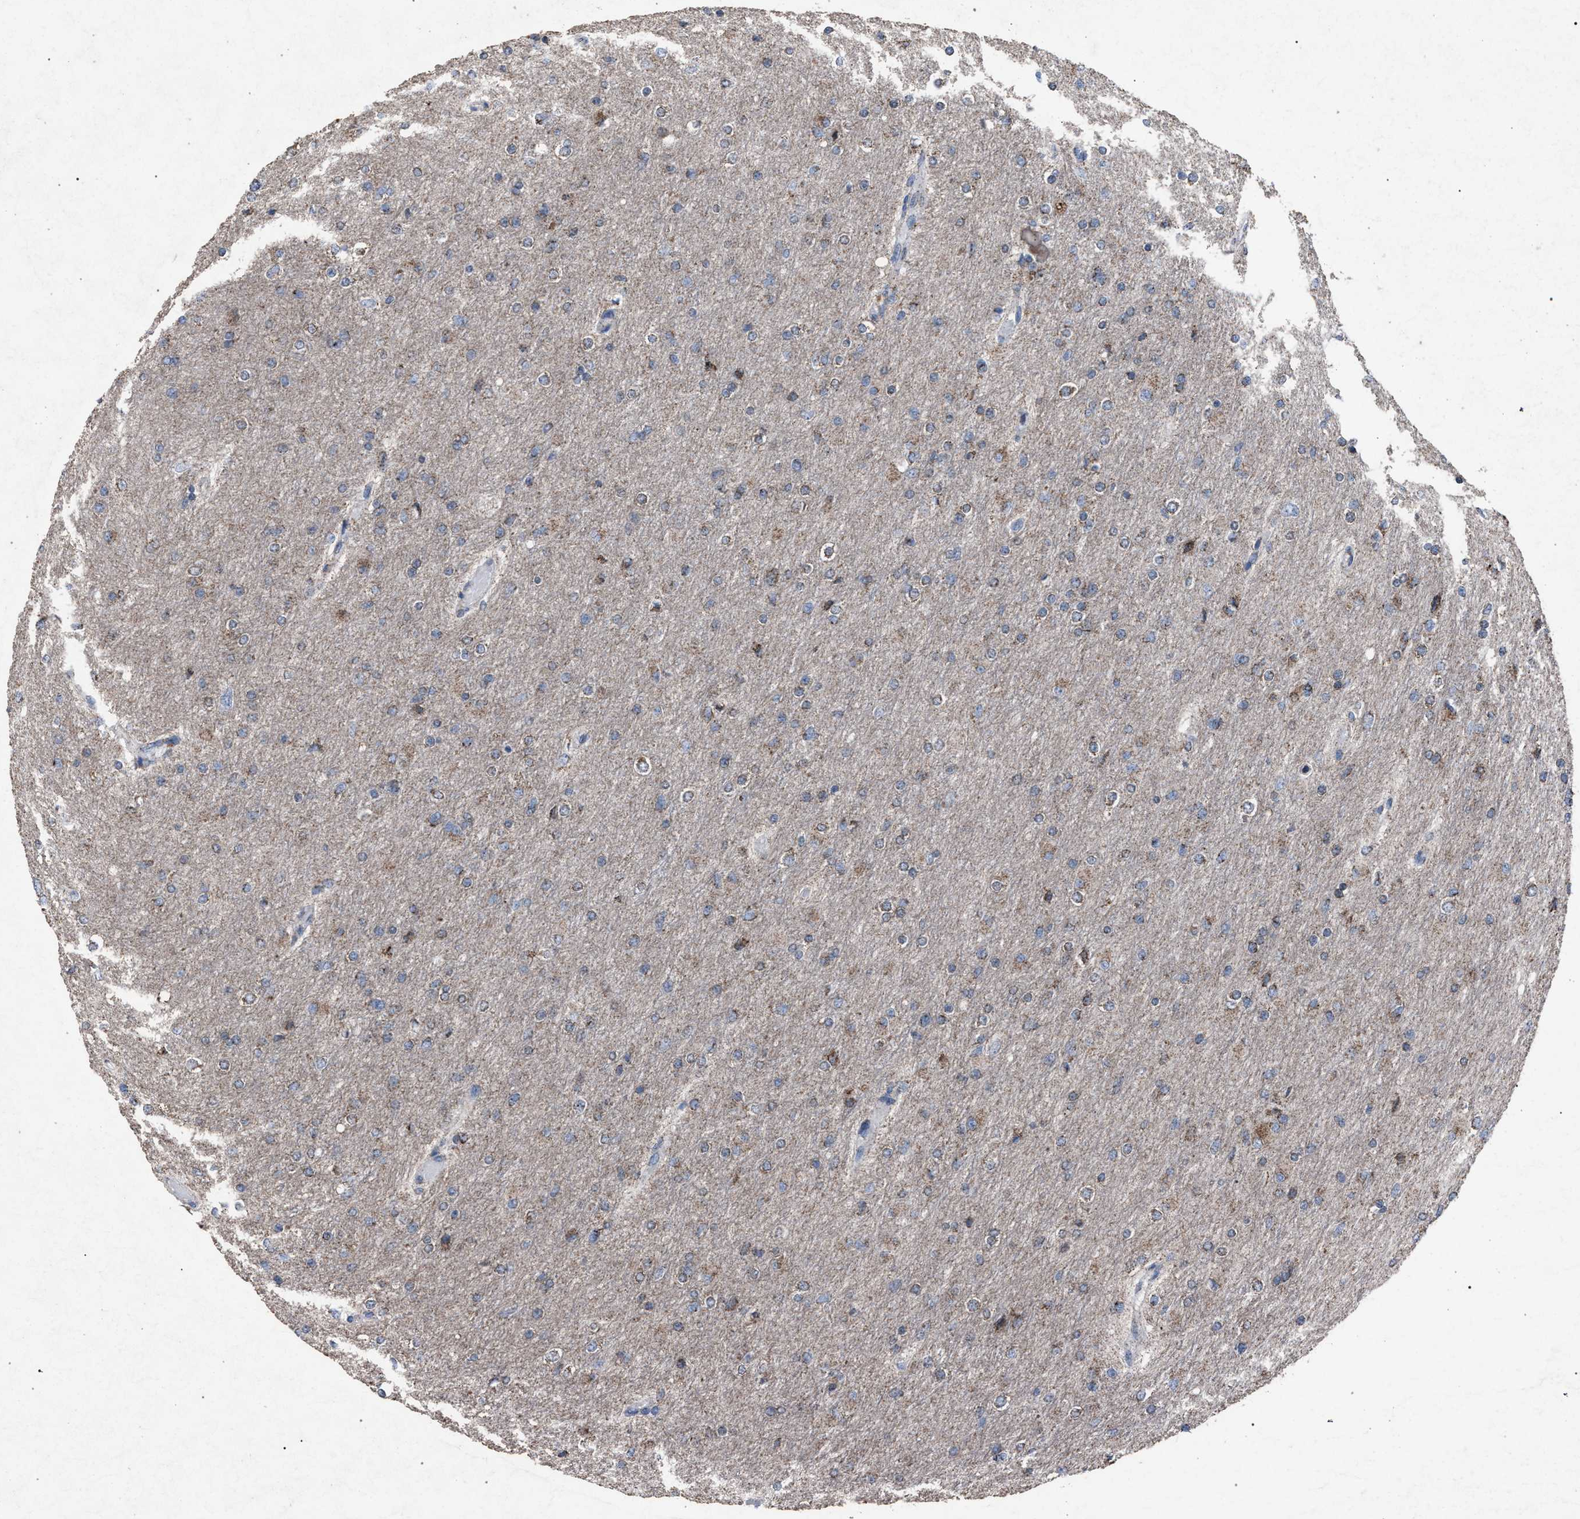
{"staining": {"intensity": "weak", "quantity": ">75%", "location": "cytoplasmic/membranous"}, "tissue": "glioma", "cell_type": "Tumor cells", "image_type": "cancer", "snomed": [{"axis": "morphology", "description": "Glioma, malignant, High grade"}, {"axis": "topography", "description": "Cerebral cortex"}], "caption": "Malignant high-grade glioma stained for a protein (brown) demonstrates weak cytoplasmic/membranous positive staining in about >75% of tumor cells.", "gene": "HSD17B4", "patient": {"sex": "female", "age": 36}}